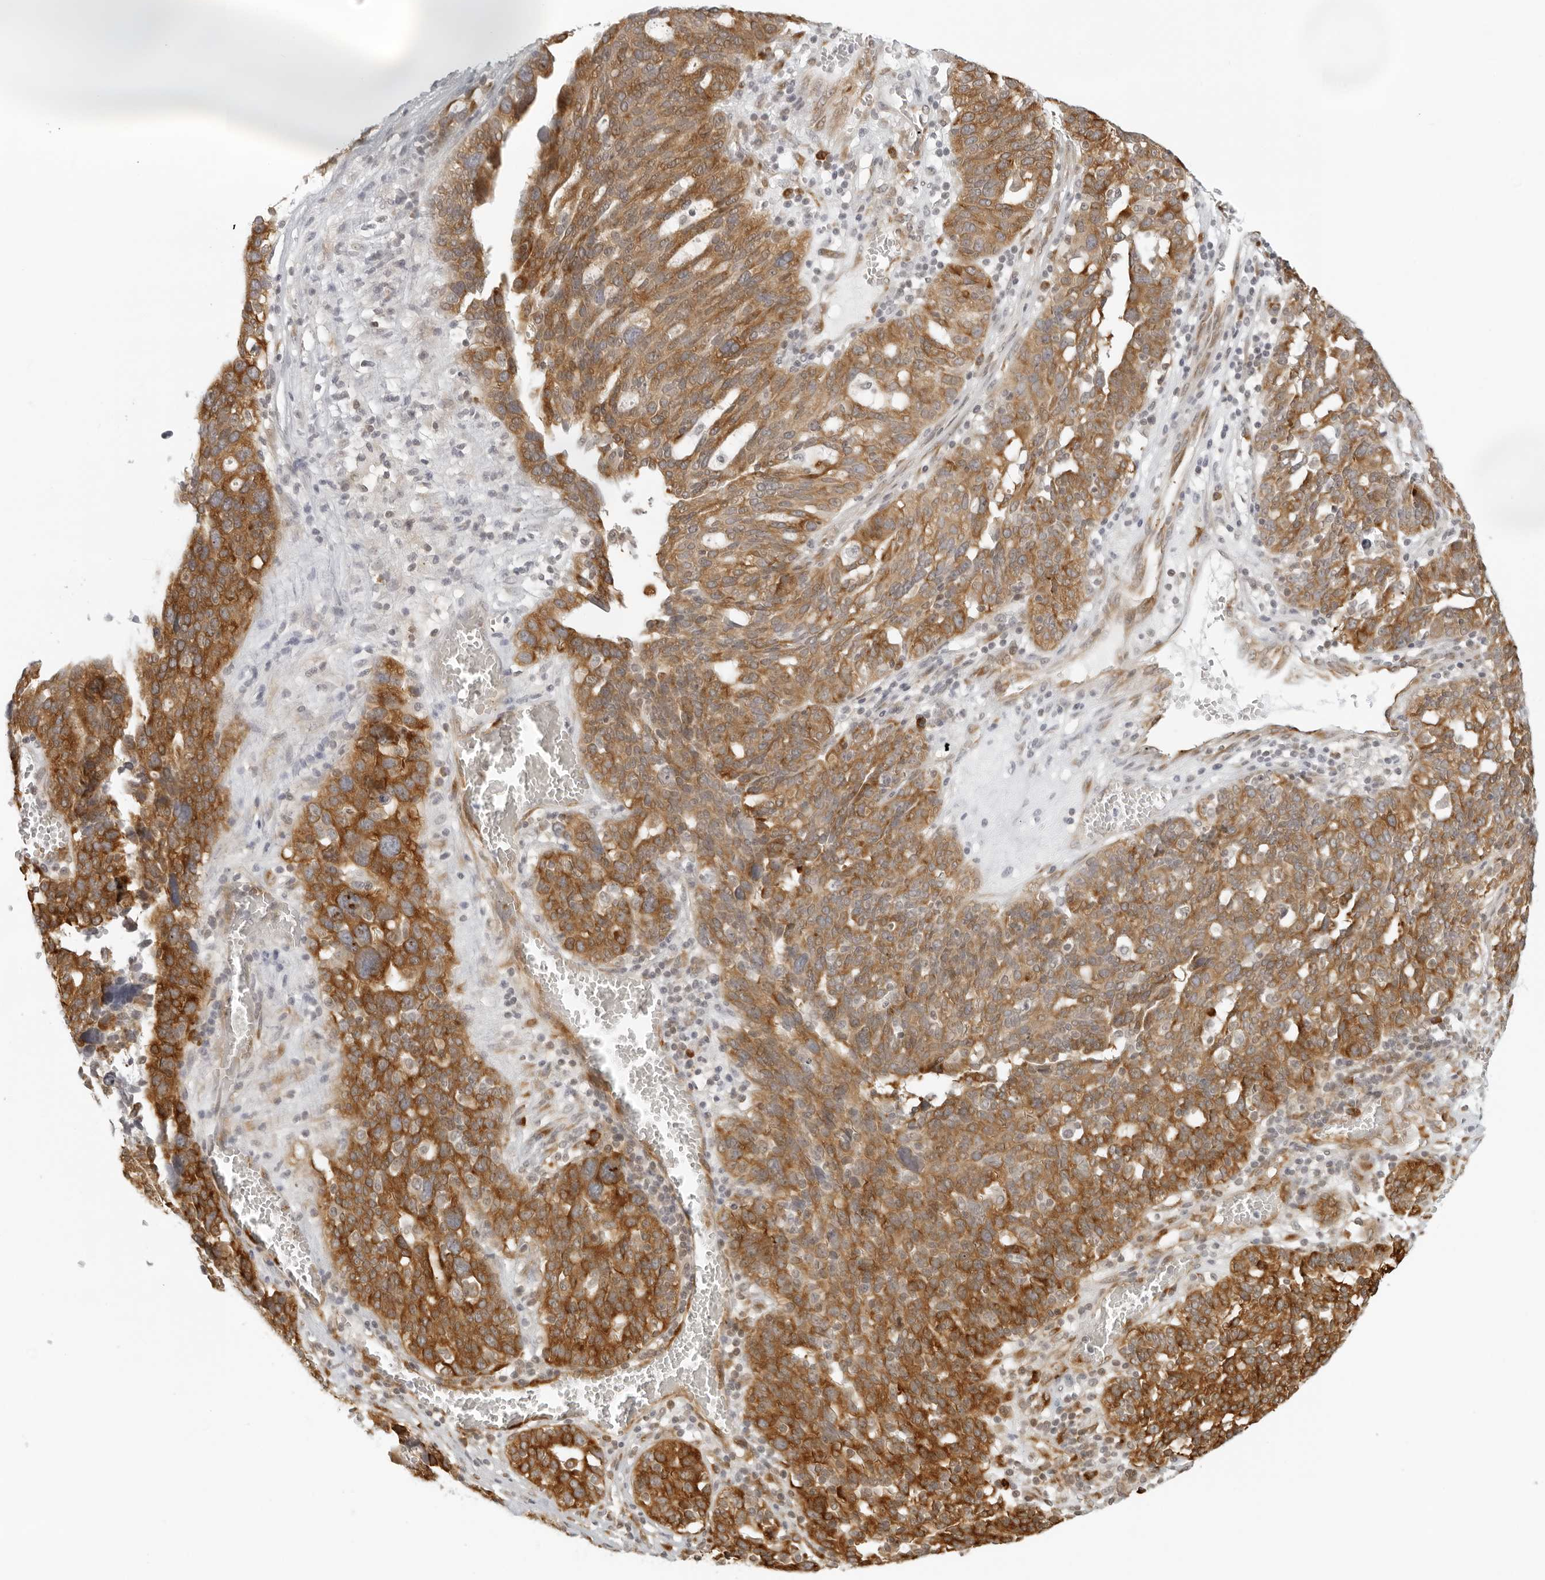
{"staining": {"intensity": "strong", "quantity": ">75%", "location": "cytoplasmic/membranous"}, "tissue": "ovarian cancer", "cell_type": "Tumor cells", "image_type": "cancer", "snomed": [{"axis": "morphology", "description": "Cystadenocarcinoma, serous, NOS"}, {"axis": "topography", "description": "Ovary"}], "caption": "This image shows IHC staining of serous cystadenocarcinoma (ovarian), with high strong cytoplasmic/membranous positivity in approximately >75% of tumor cells.", "gene": "EIF4G1", "patient": {"sex": "female", "age": 59}}